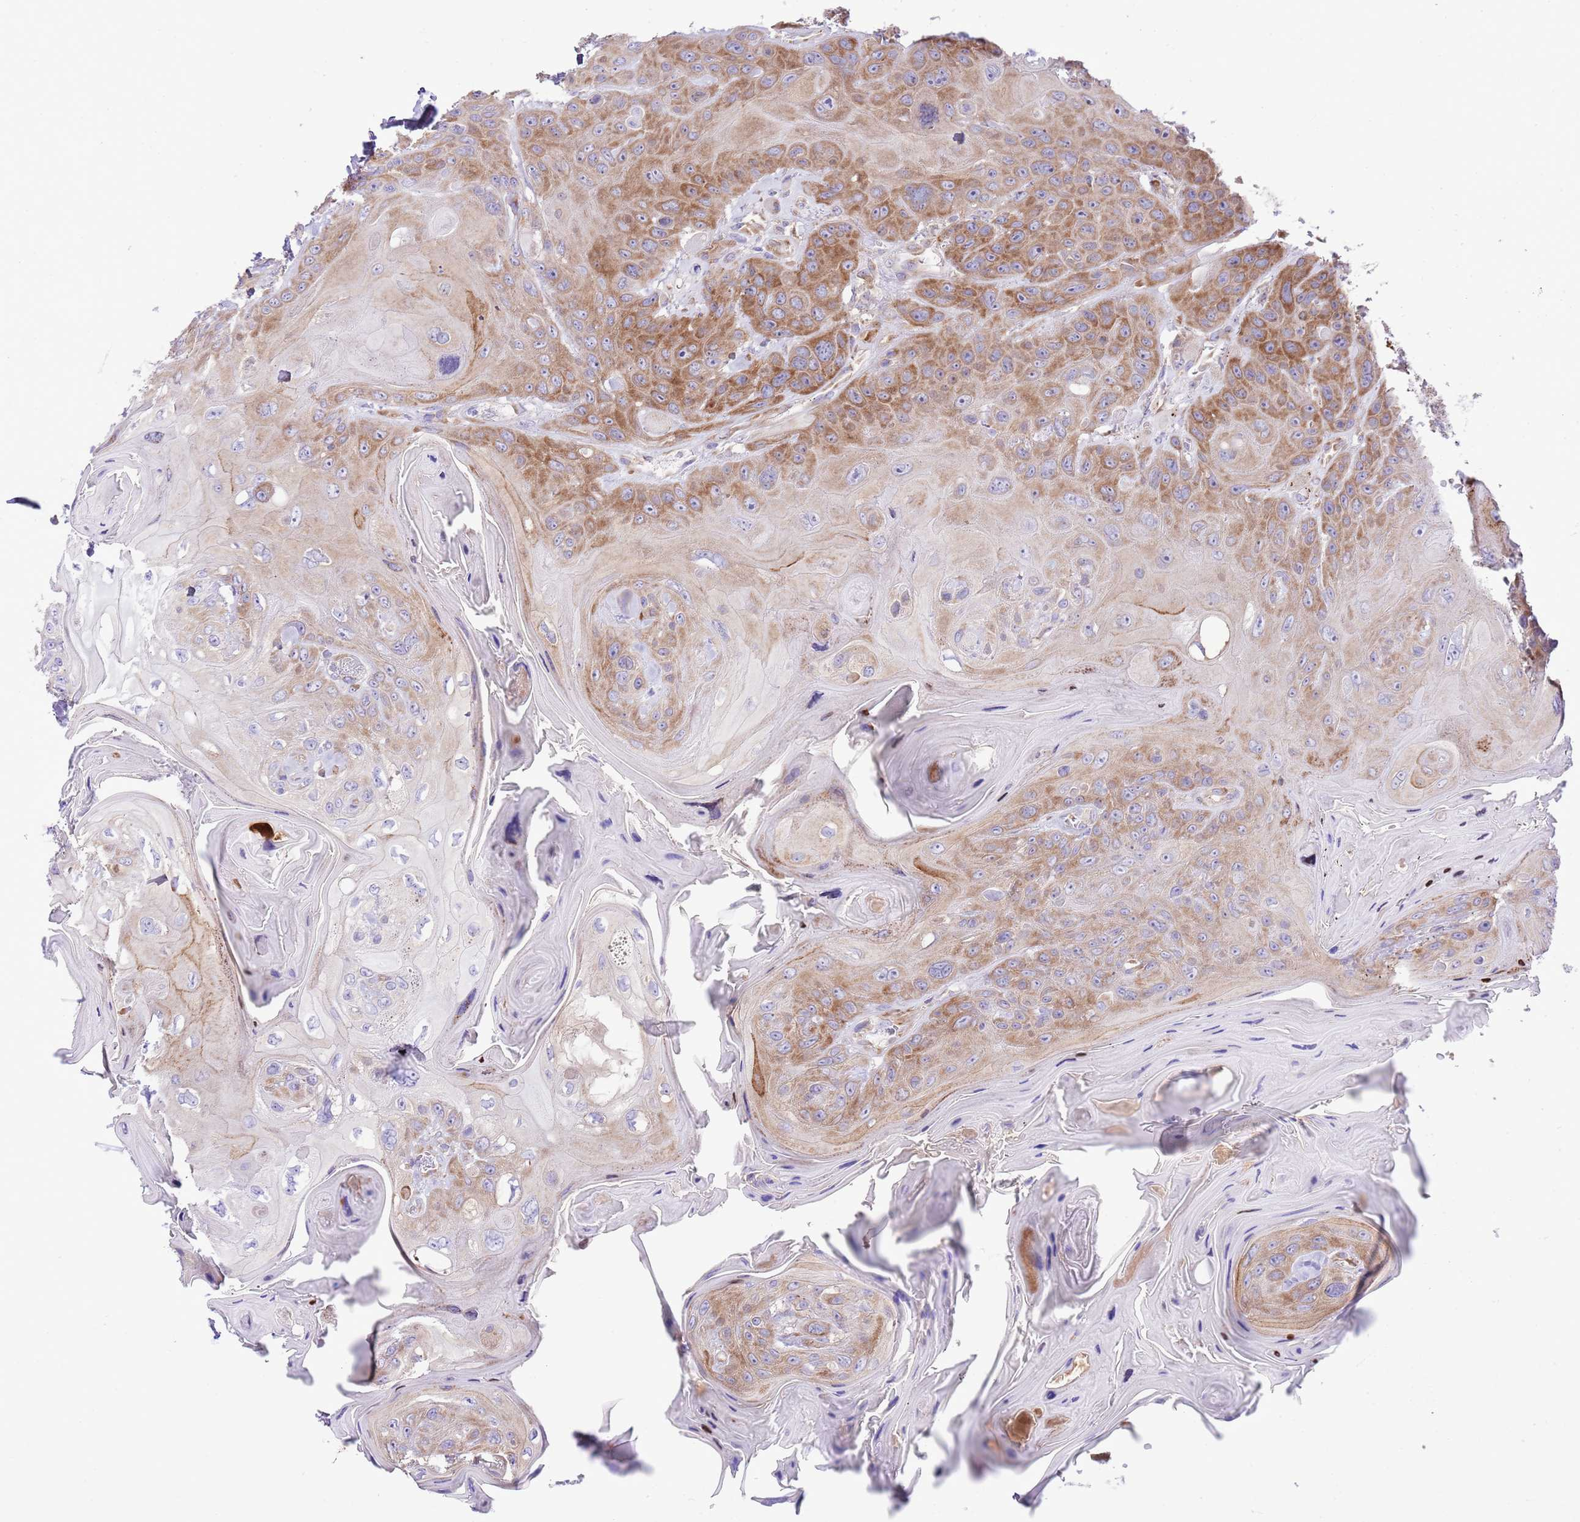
{"staining": {"intensity": "moderate", "quantity": "25%-75%", "location": "cytoplasmic/membranous"}, "tissue": "head and neck cancer", "cell_type": "Tumor cells", "image_type": "cancer", "snomed": [{"axis": "morphology", "description": "Squamous cell carcinoma, NOS"}, {"axis": "topography", "description": "Head-Neck"}], "caption": "A medium amount of moderate cytoplasmic/membranous staining is appreciated in about 25%-75% of tumor cells in head and neck cancer tissue.", "gene": "RPS10", "patient": {"sex": "female", "age": 59}}